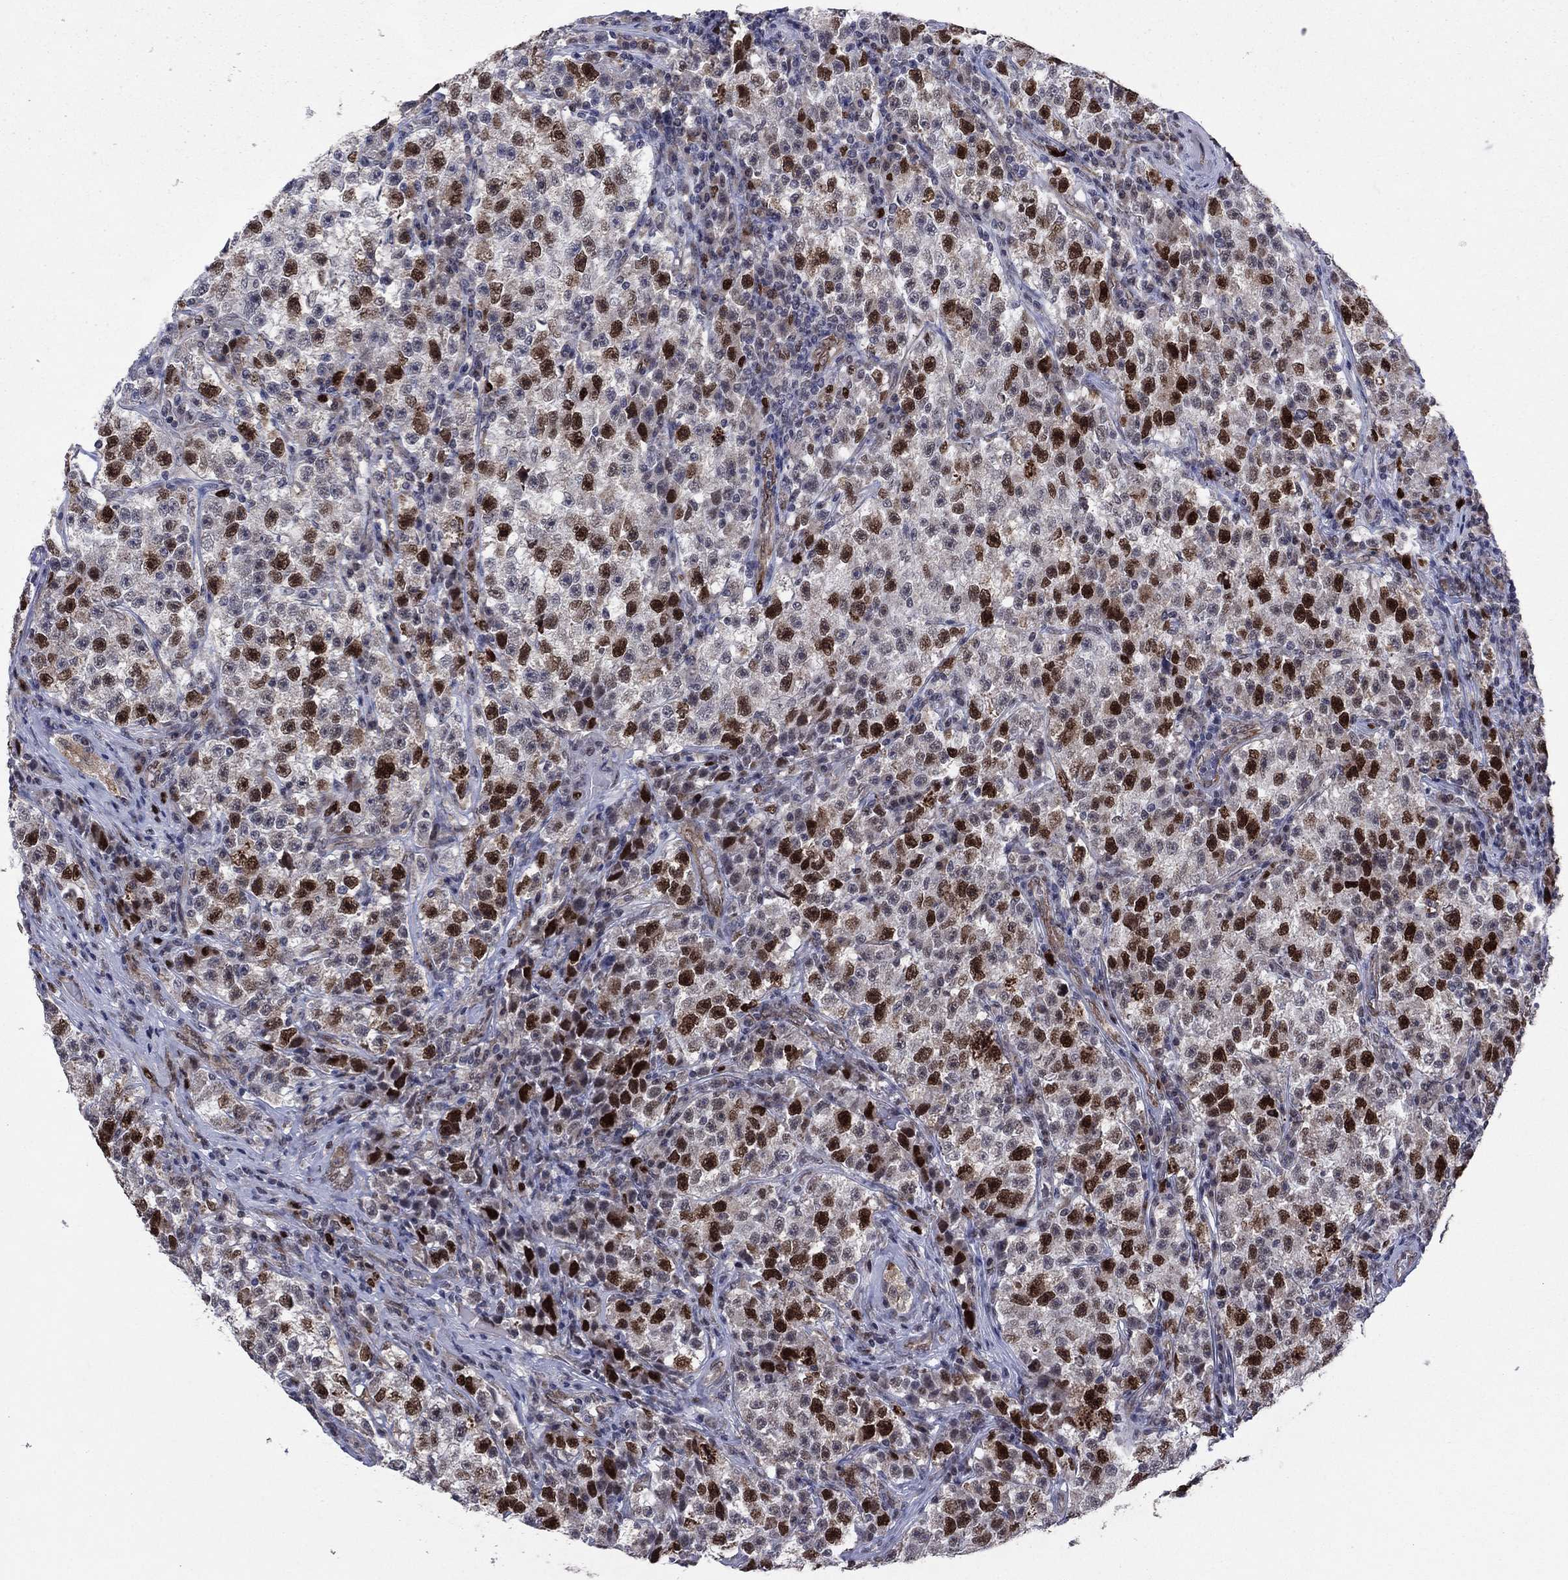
{"staining": {"intensity": "strong", "quantity": "25%-75%", "location": "nuclear"}, "tissue": "testis cancer", "cell_type": "Tumor cells", "image_type": "cancer", "snomed": [{"axis": "morphology", "description": "Seminoma, NOS"}, {"axis": "topography", "description": "Testis"}], "caption": "About 25%-75% of tumor cells in human seminoma (testis) demonstrate strong nuclear protein staining as visualized by brown immunohistochemical staining.", "gene": "CDCA5", "patient": {"sex": "male", "age": 22}}